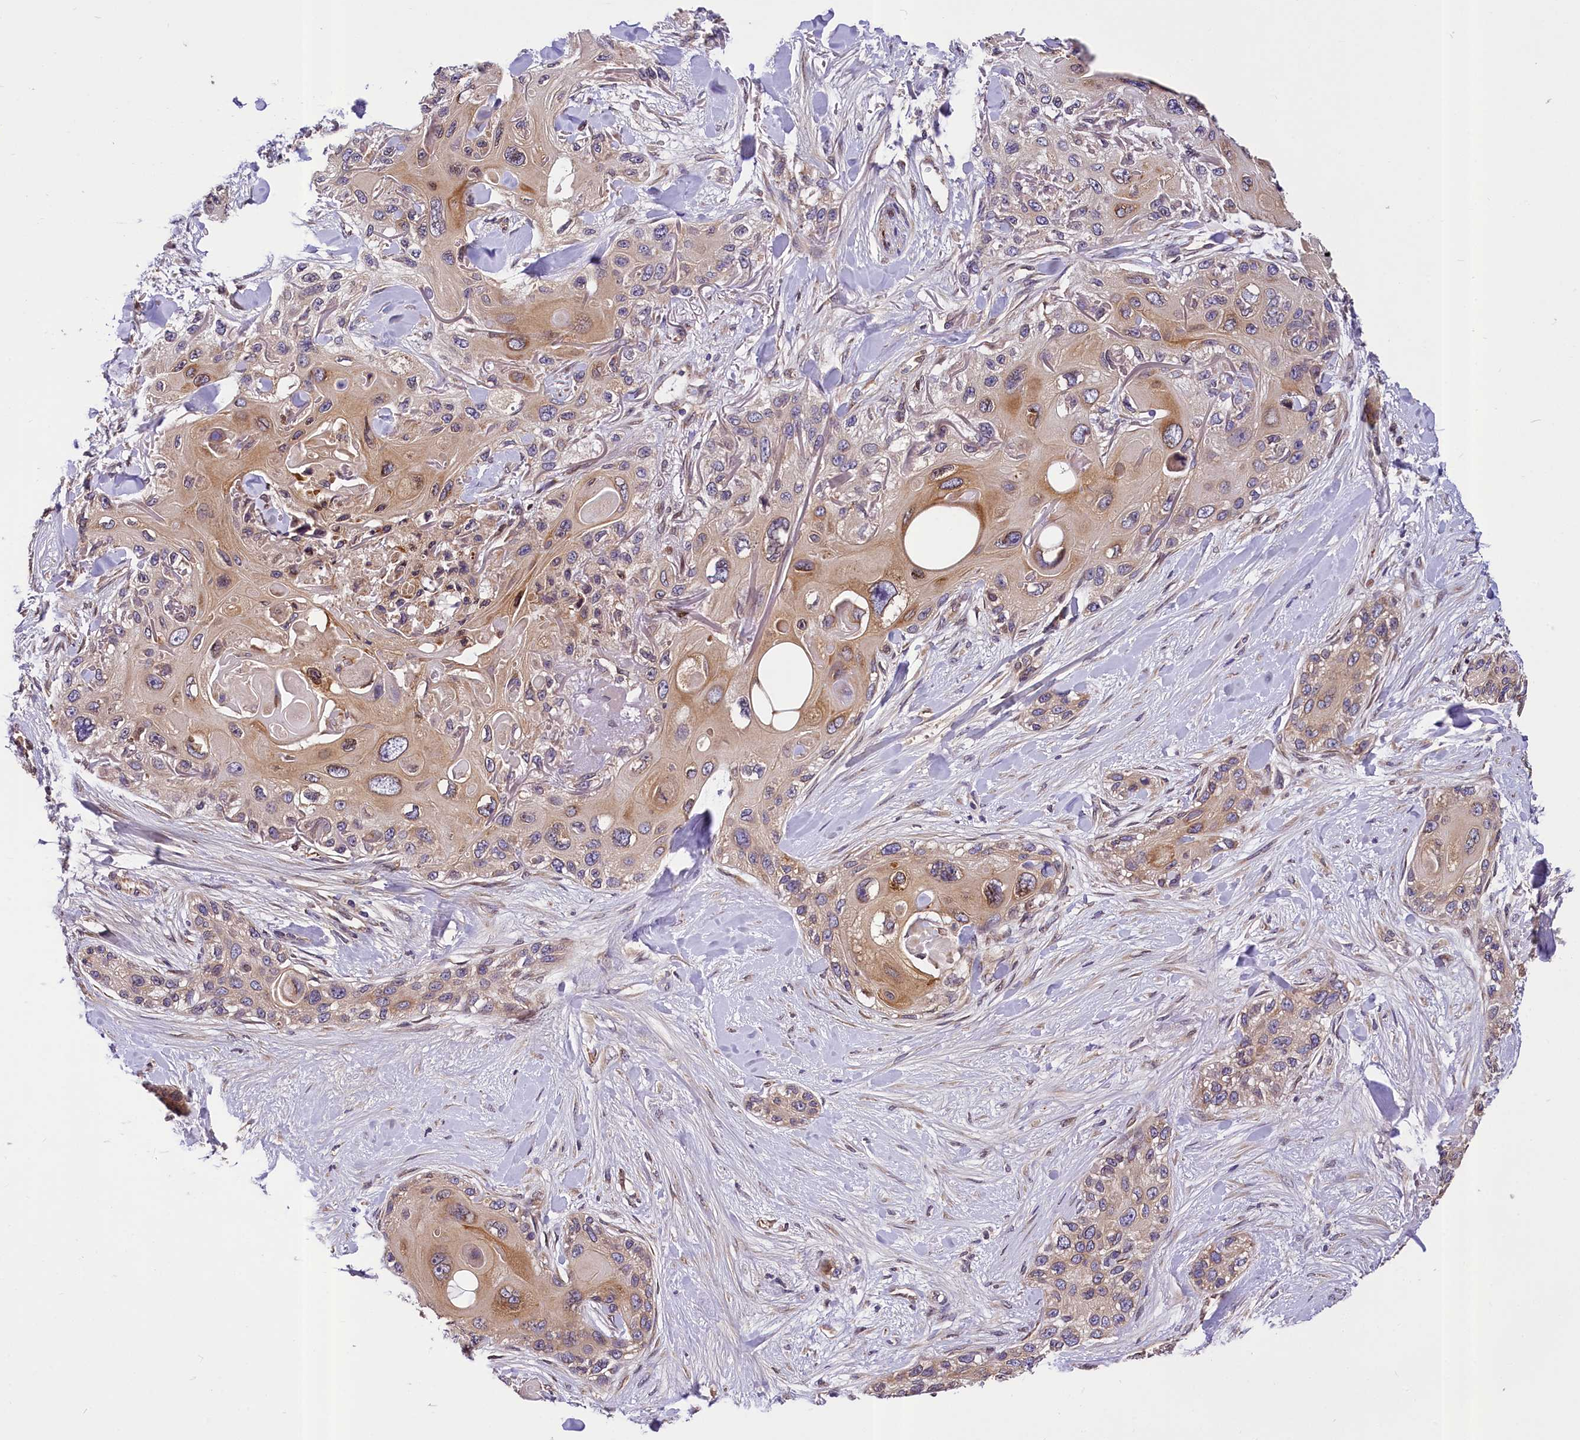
{"staining": {"intensity": "weak", "quantity": ">75%", "location": "cytoplasmic/membranous,nuclear"}, "tissue": "skin cancer", "cell_type": "Tumor cells", "image_type": "cancer", "snomed": [{"axis": "morphology", "description": "Normal tissue, NOS"}, {"axis": "morphology", "description": "Squamous cell carcinoma, NOS"}, {"axis": "topography", "description": "Skin"}], "caption": "The image displays staining of skin cancer (squamous cell carcinoma), revealing weak cytoplasmic/membranous and nuclear protein expression (brown color) within tumor cells.", "gene": "SUPV3L1", "patient": {"sex": "male", "age": 72}}